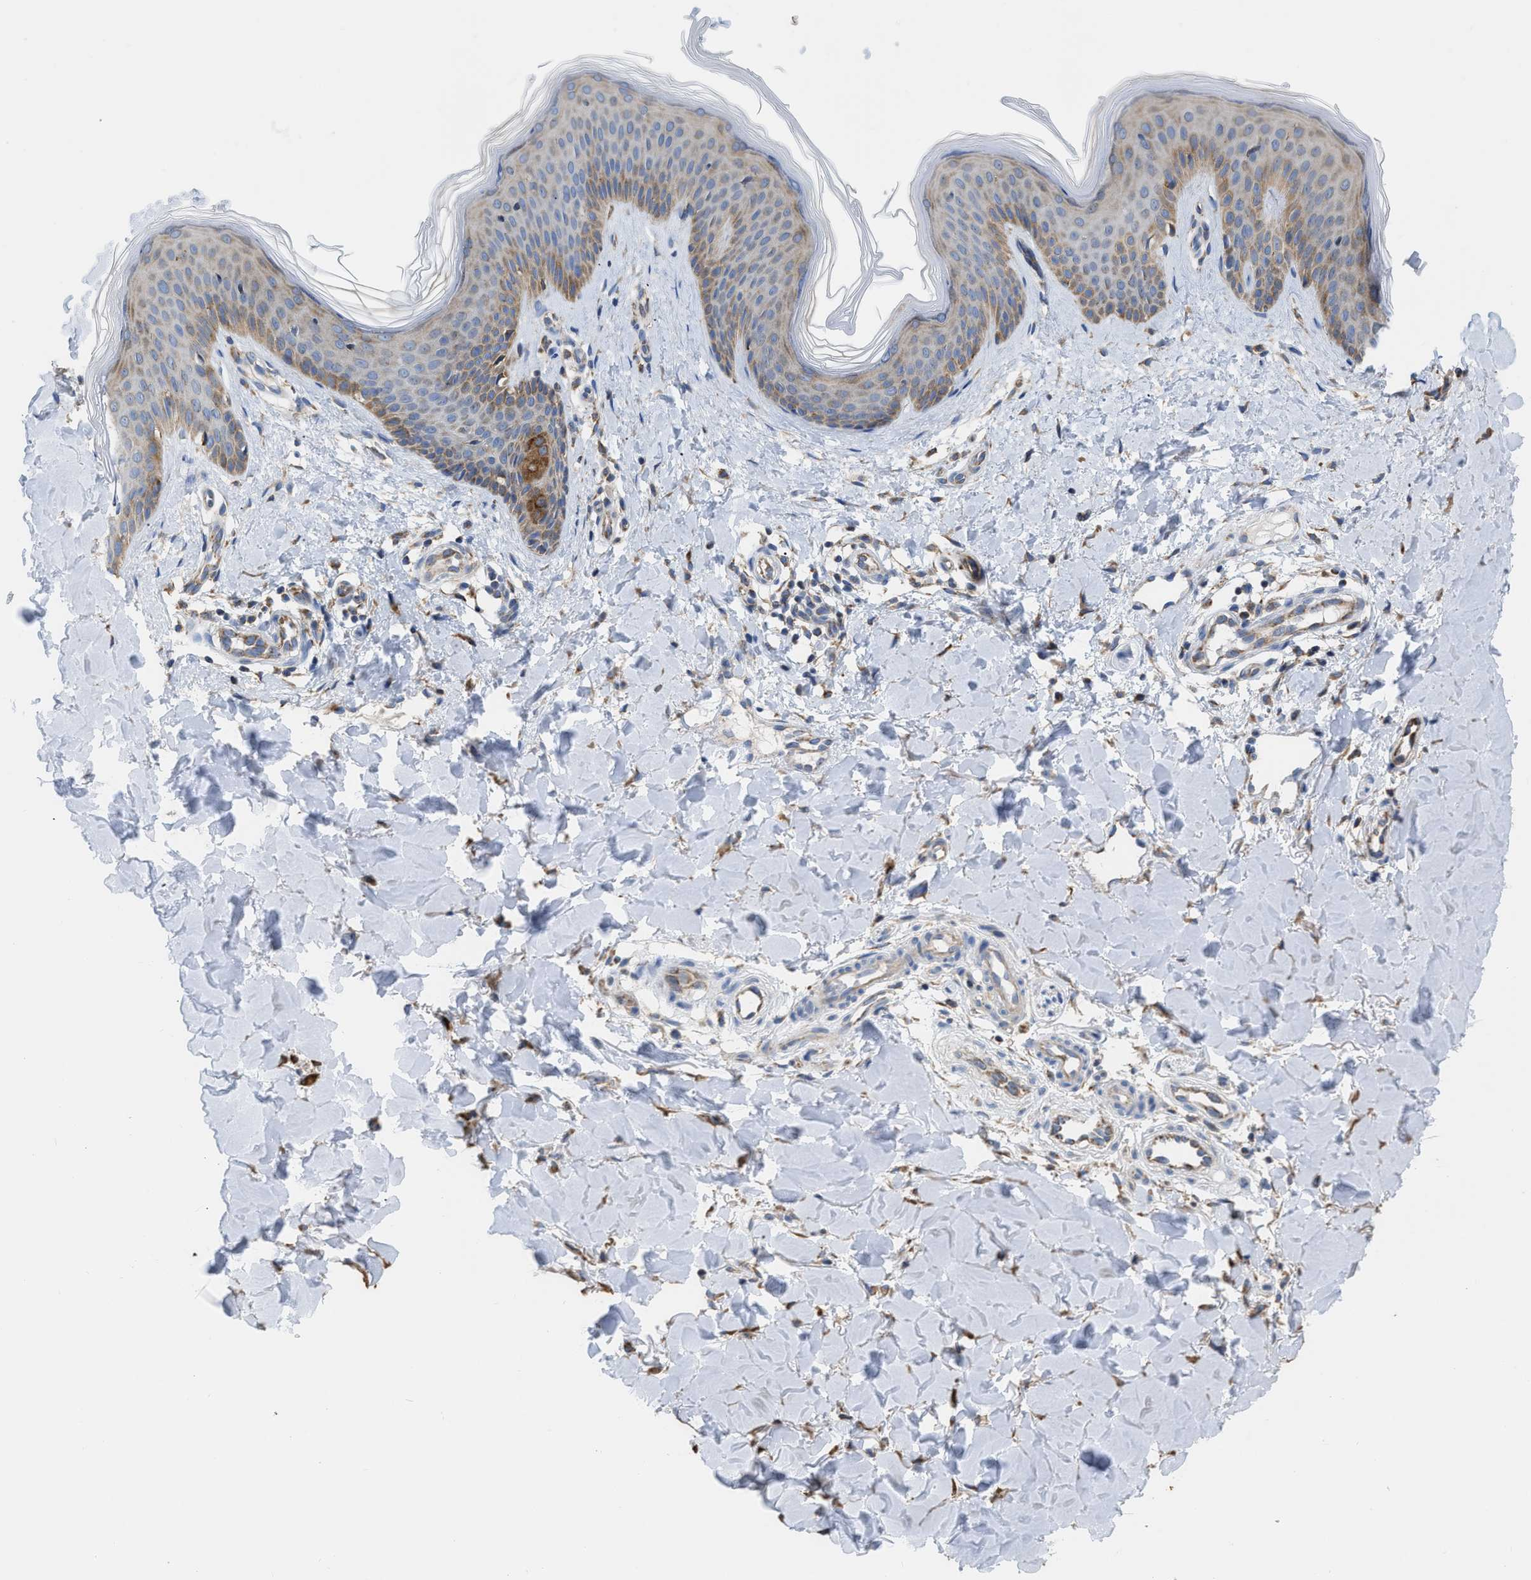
{"staining": {"intensity": "weak", "quantity": ">75%", "location": "cytoplasmic/membranous"}, "tissue": "skin", "cell_type": "Fibroblasts", "image_type": "normal", "snomed": [{"axis": "morphology", "description": "Normal tissue, NOS"}, {"axis": "topography", "description": "Skin"}], "caption": "The micrograph demonstrates a brown stain indicating the presence of a protein in the cytoplasmic/membranous of fibroblasts in skin. Using DAB (brown) and hematoxylin (blue) stains, captured at high magnification using brightfield microscopy.", "gene": "AK2", "patient": {"sex": "male", "age": 41}}